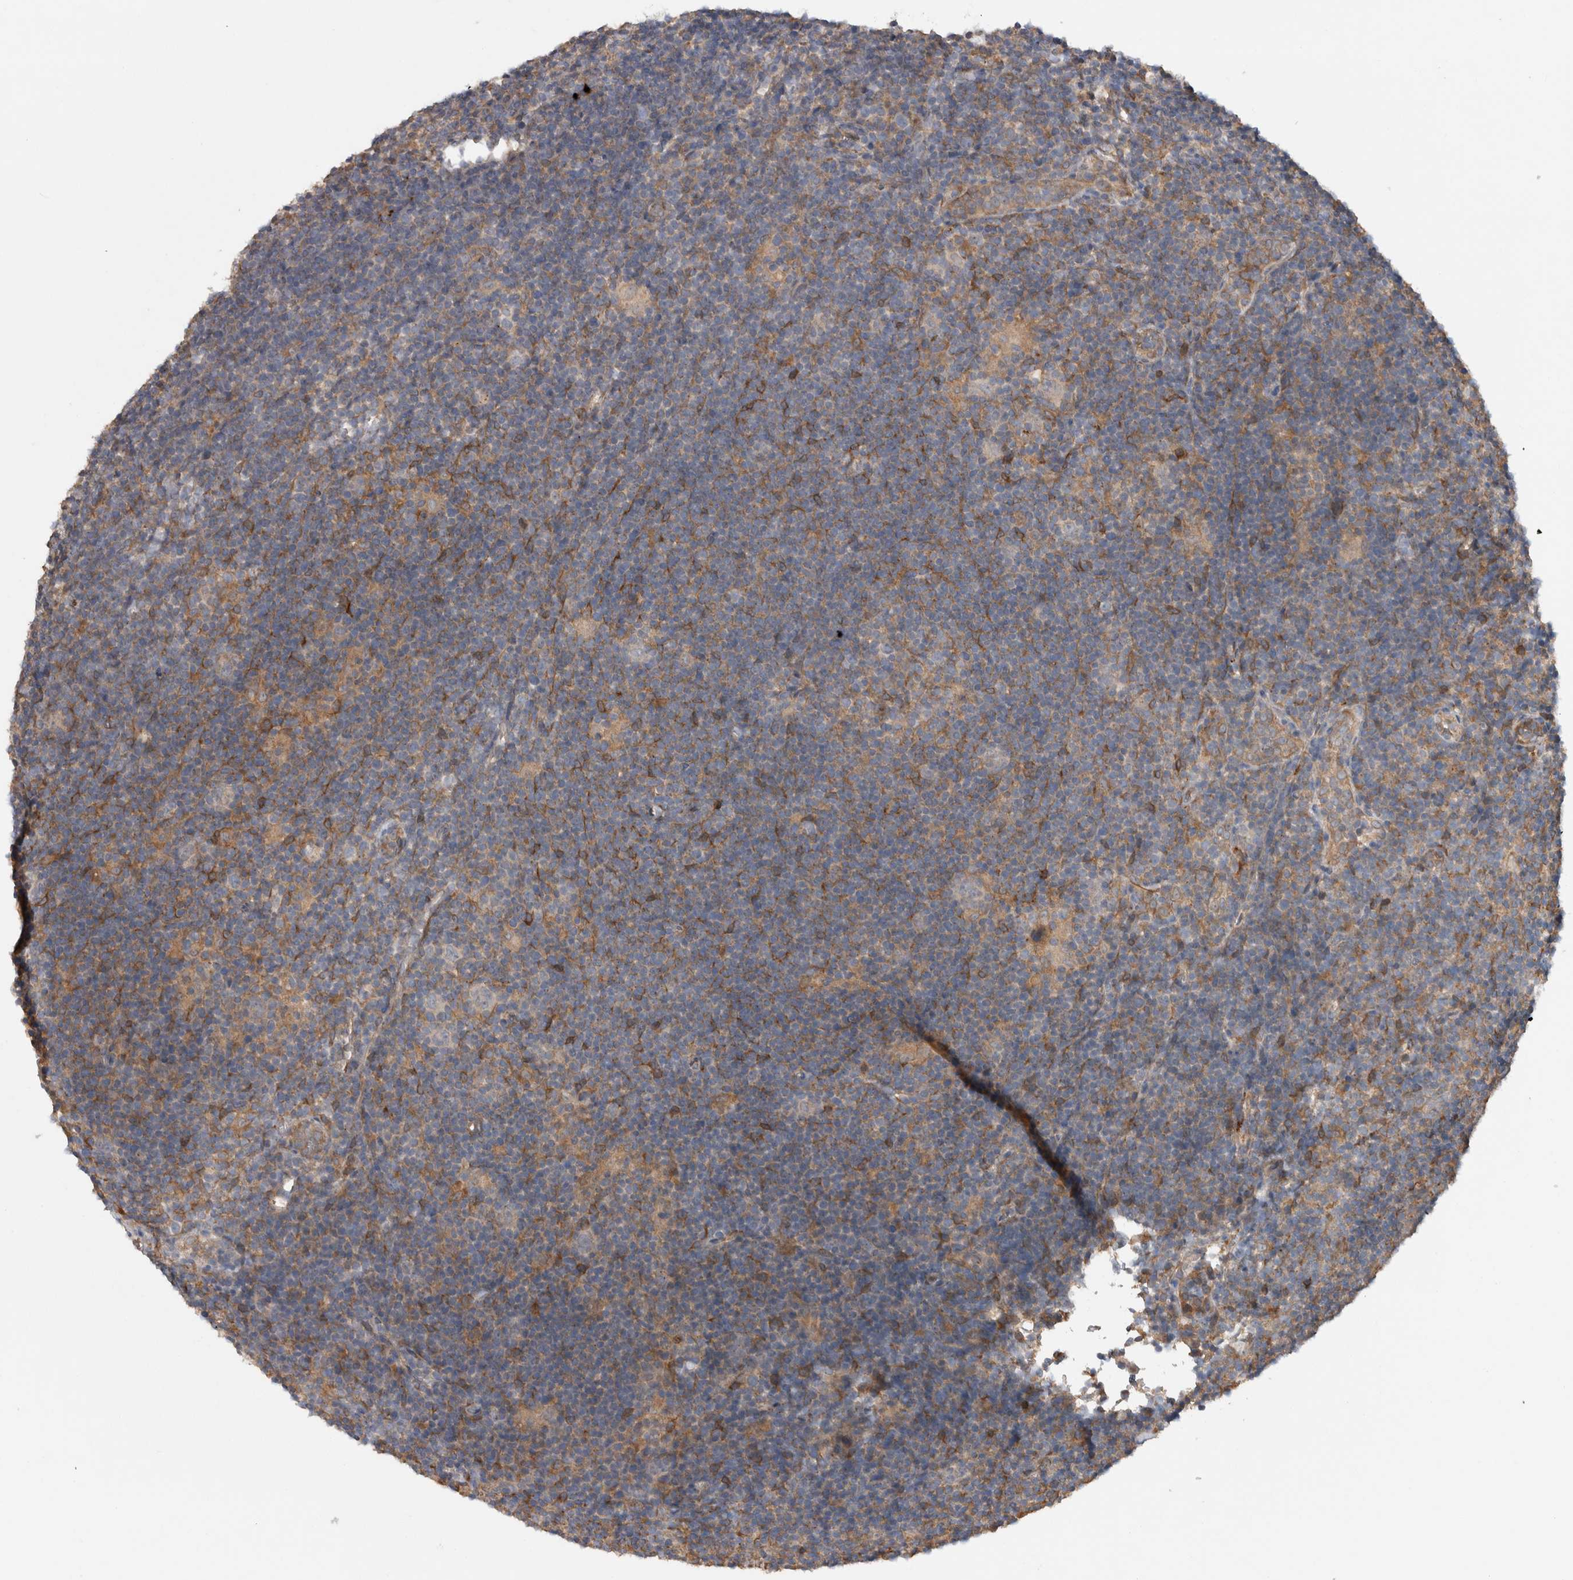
{"staining": {"intensity": "negative", "quantity": "none", "location": "none"}, "tissue": "lymphoma", "cell_type": "Tumor cells", "image_type": "cancer", "snomed": [{"axis": "morphology", "description": "Hodgkin's disease, NOS"}, {"axis": "topography", "description": "Lymph node"}], "caption": "Human Hodgkin's disease stained for a protein using IHC displays no staining in tumor cells.", "gene": "TARBP1", "patient": {"sex": "female", "age": 57}}